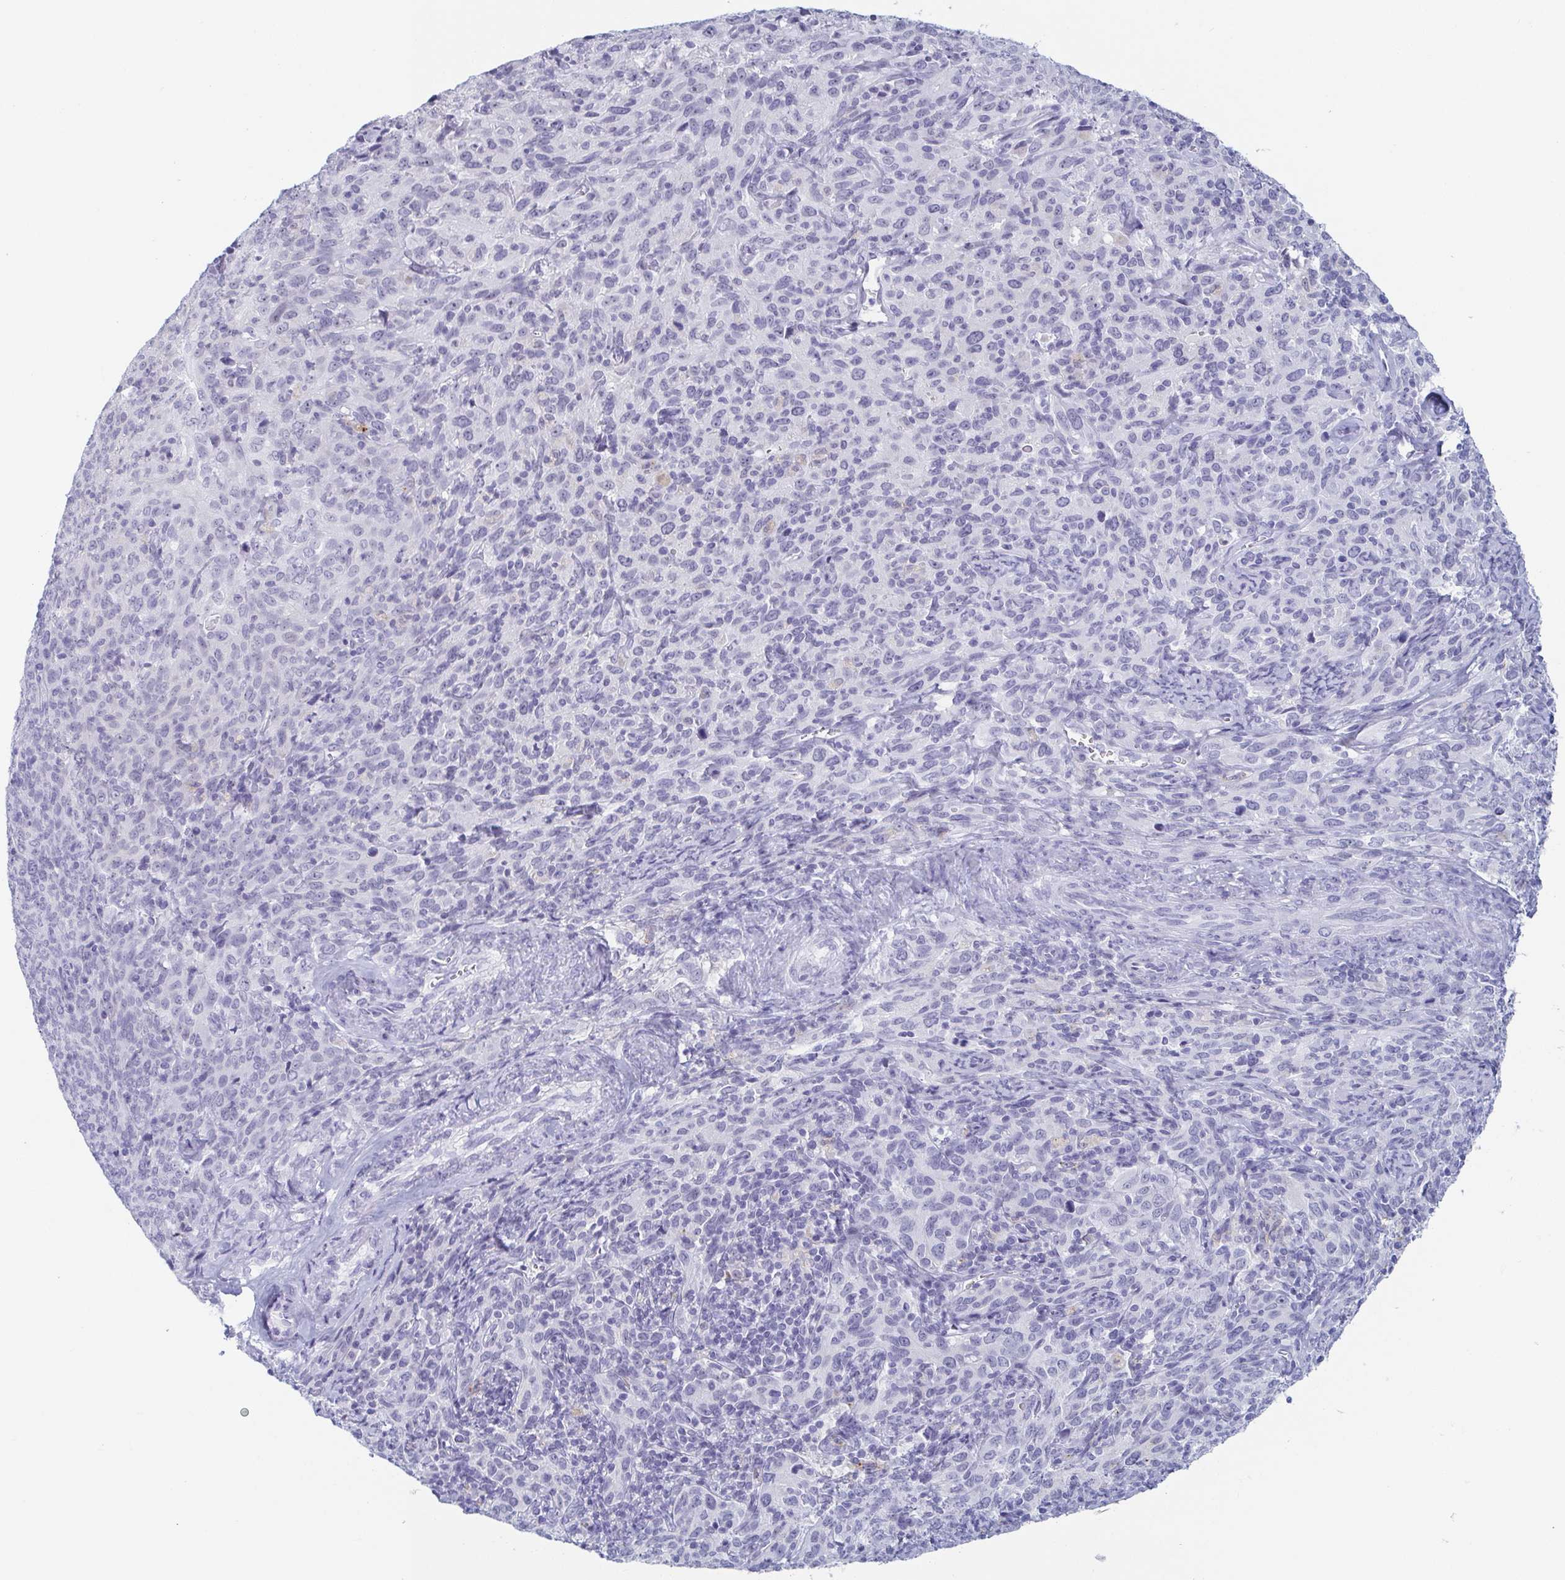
{"staining": {"intensity": "negative", "quantity": "none", "location": "none"}, "tissue": "cervical cancer", "cell_type": "Tumor cells", "image_type": "cancer", "snomed": [{"axis": "morphology", "description": "Squamous cell carcinoma, NOS"}, {"axis": "topography", "description": "Cervix"}], "caption": "Protein analysis of cervical cancer shows no significant expression in tumor cells.", "gene": "REG4", "patient": {"sex": "female", "age": 51}}